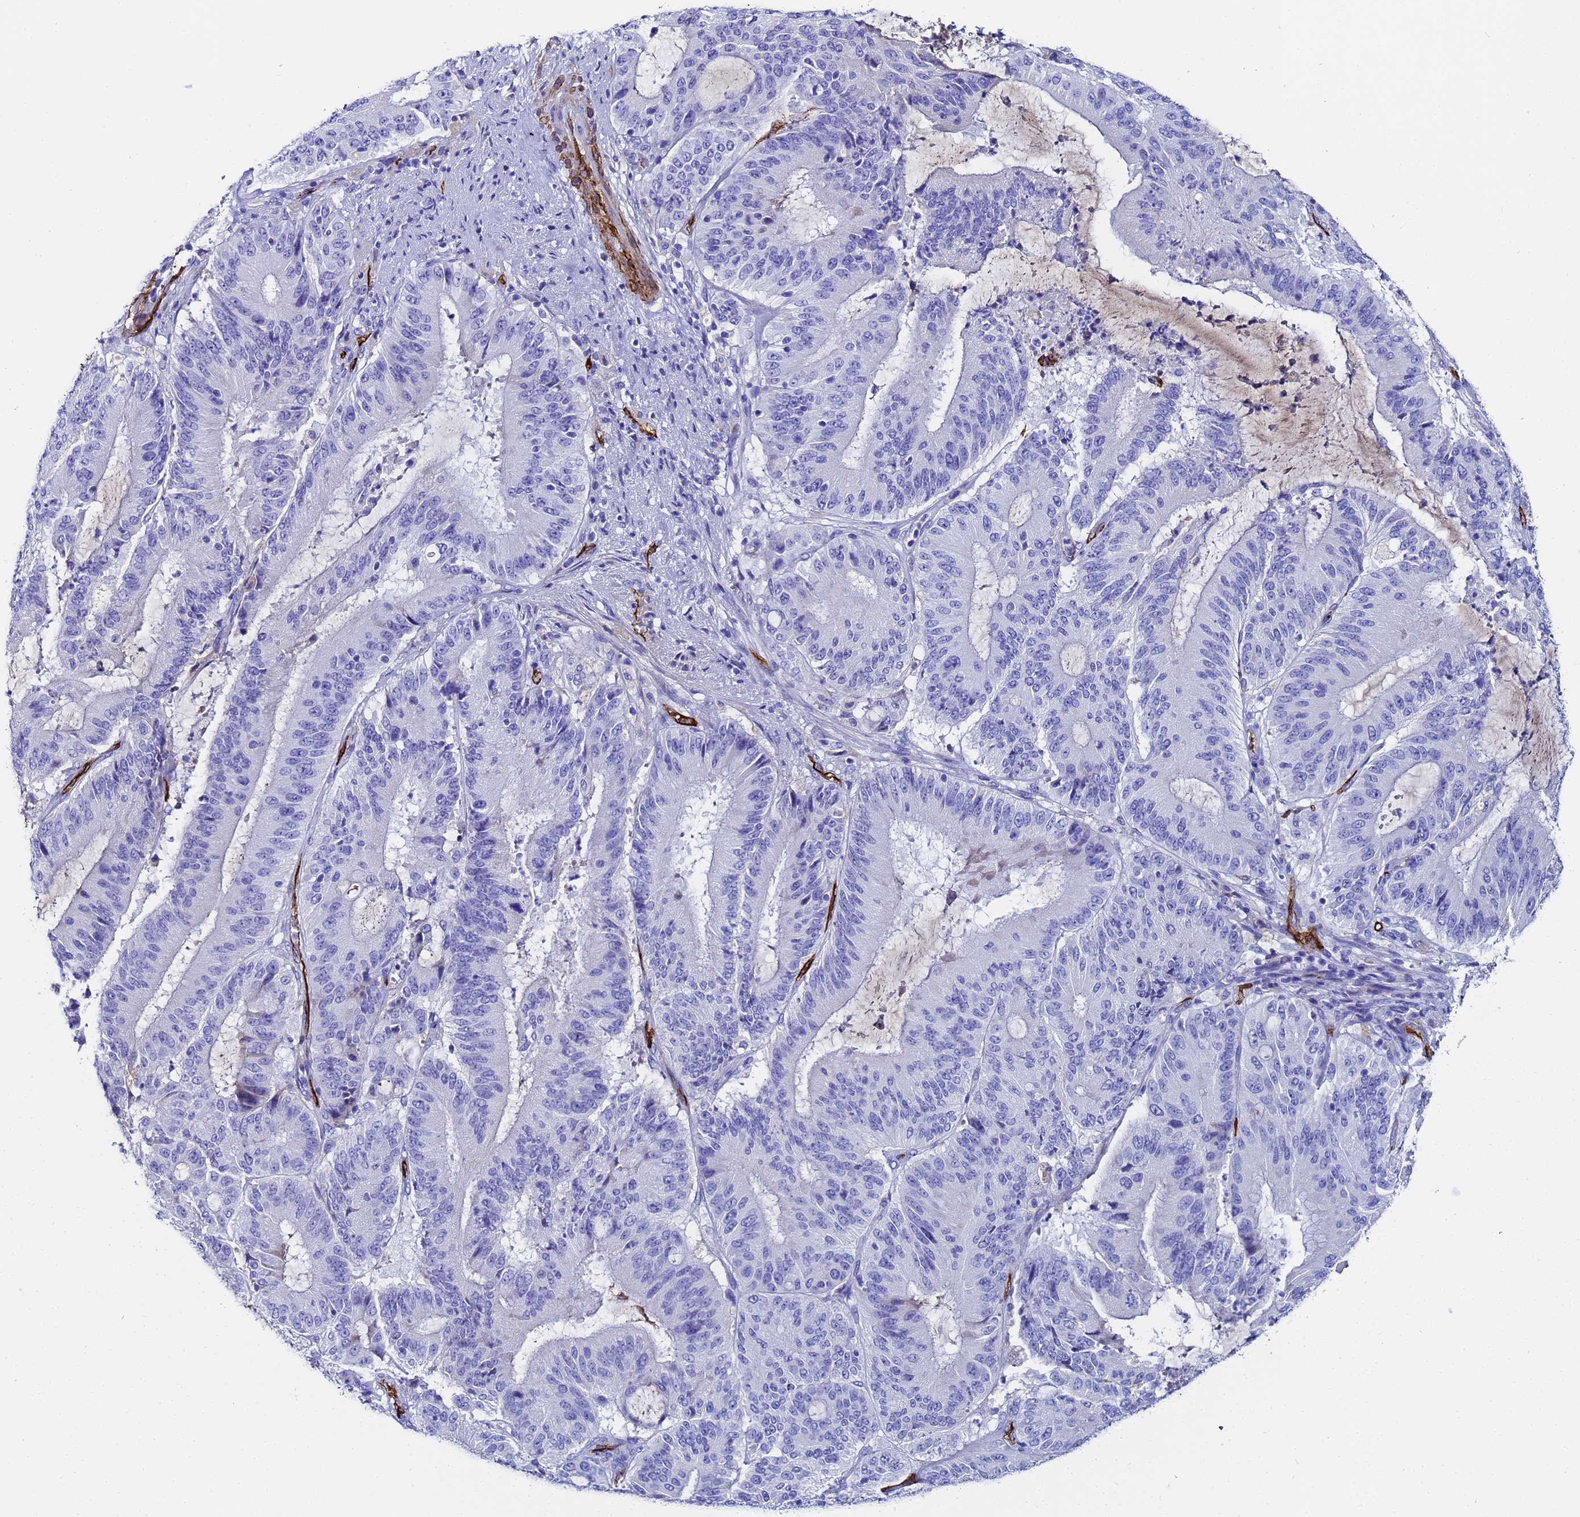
{"staining": {"intensity": "negative", "quantity": "none", "location": "none"}, "tissue": "liver cancer", "cell_type": "Tumor cells", "image_type": "cancer", "snomed": [{"axis": "morphology", "description": "Normal tissue, NOS"}, {"axis": "morphology", "description": "Cholangiocarcinoma"}, {"axis": "topography", "description": "Liver"}, {"axis": "topography", "description": "Peripheral nerve tissue"}], "caption": "Human liver cholangiocarcinoma stained for a protein using immunohistochemistry displays no expression in tumor cells.", "gene": "ADIPOQ", "patient": {"sex": "female", "age": 73}}